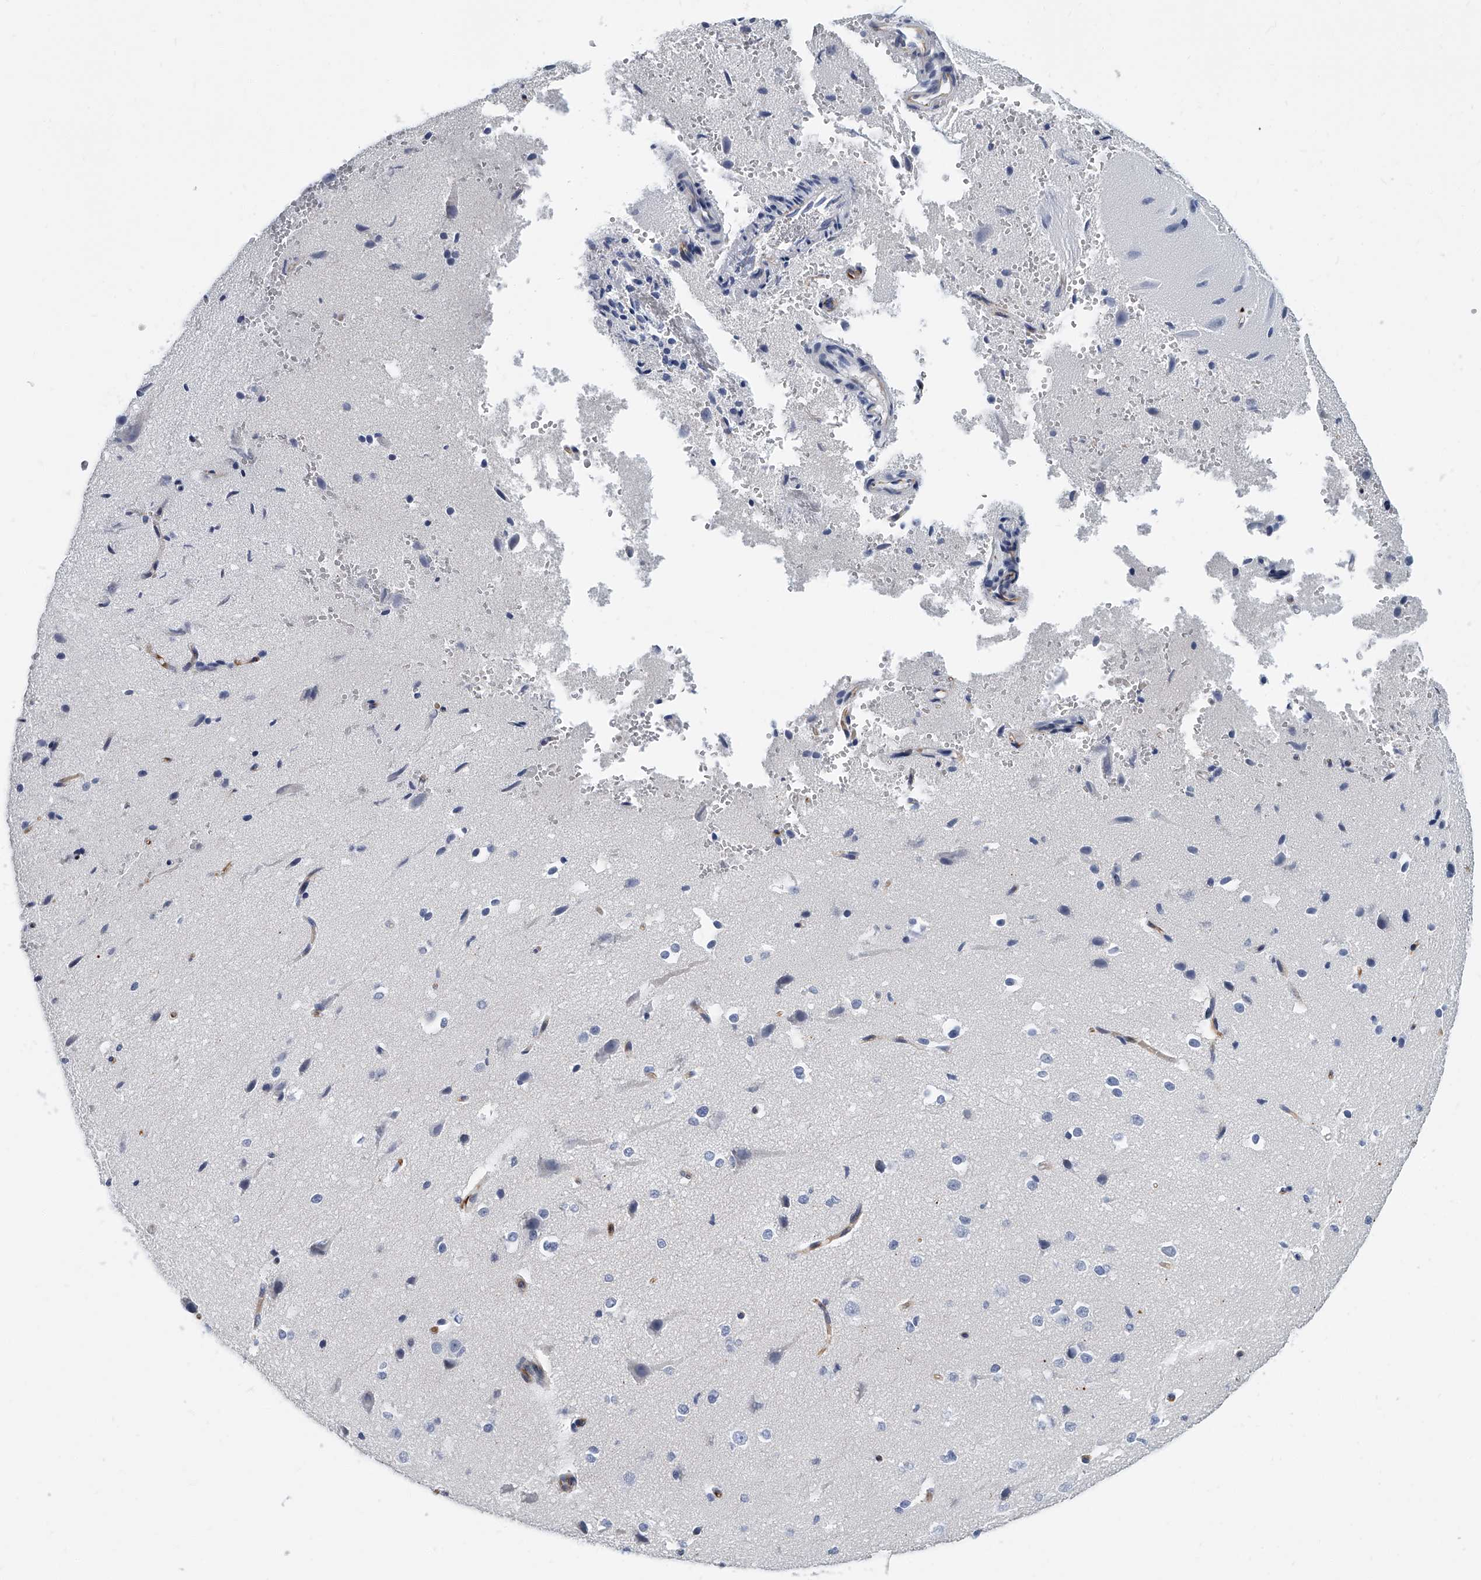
{"staining": {"intensity": "weak", "quantity": "25%-75%", "location": "cytoplasmic/membranous"}, "tissue": "cerebral cortex", "cell_type": "Endothelial cells", "image_type": "normal", "snomed": [{"axis": "morphology", "description": "Normal tissue, NOS"}, {"axis": "morphology", "description": "Developmental malformation"}, {"axis": "topography", "description": "Cerebral cortex"}], "caption": "There is low levels of weak cytoplasmic/membranous positivity in endothelial cells of unremarkable cerebral cortex, as demonstrated by immunohistochemical staining (brown color).", "gene": "KIRREL1", "patient": {"sex": "female", "age": 30}}